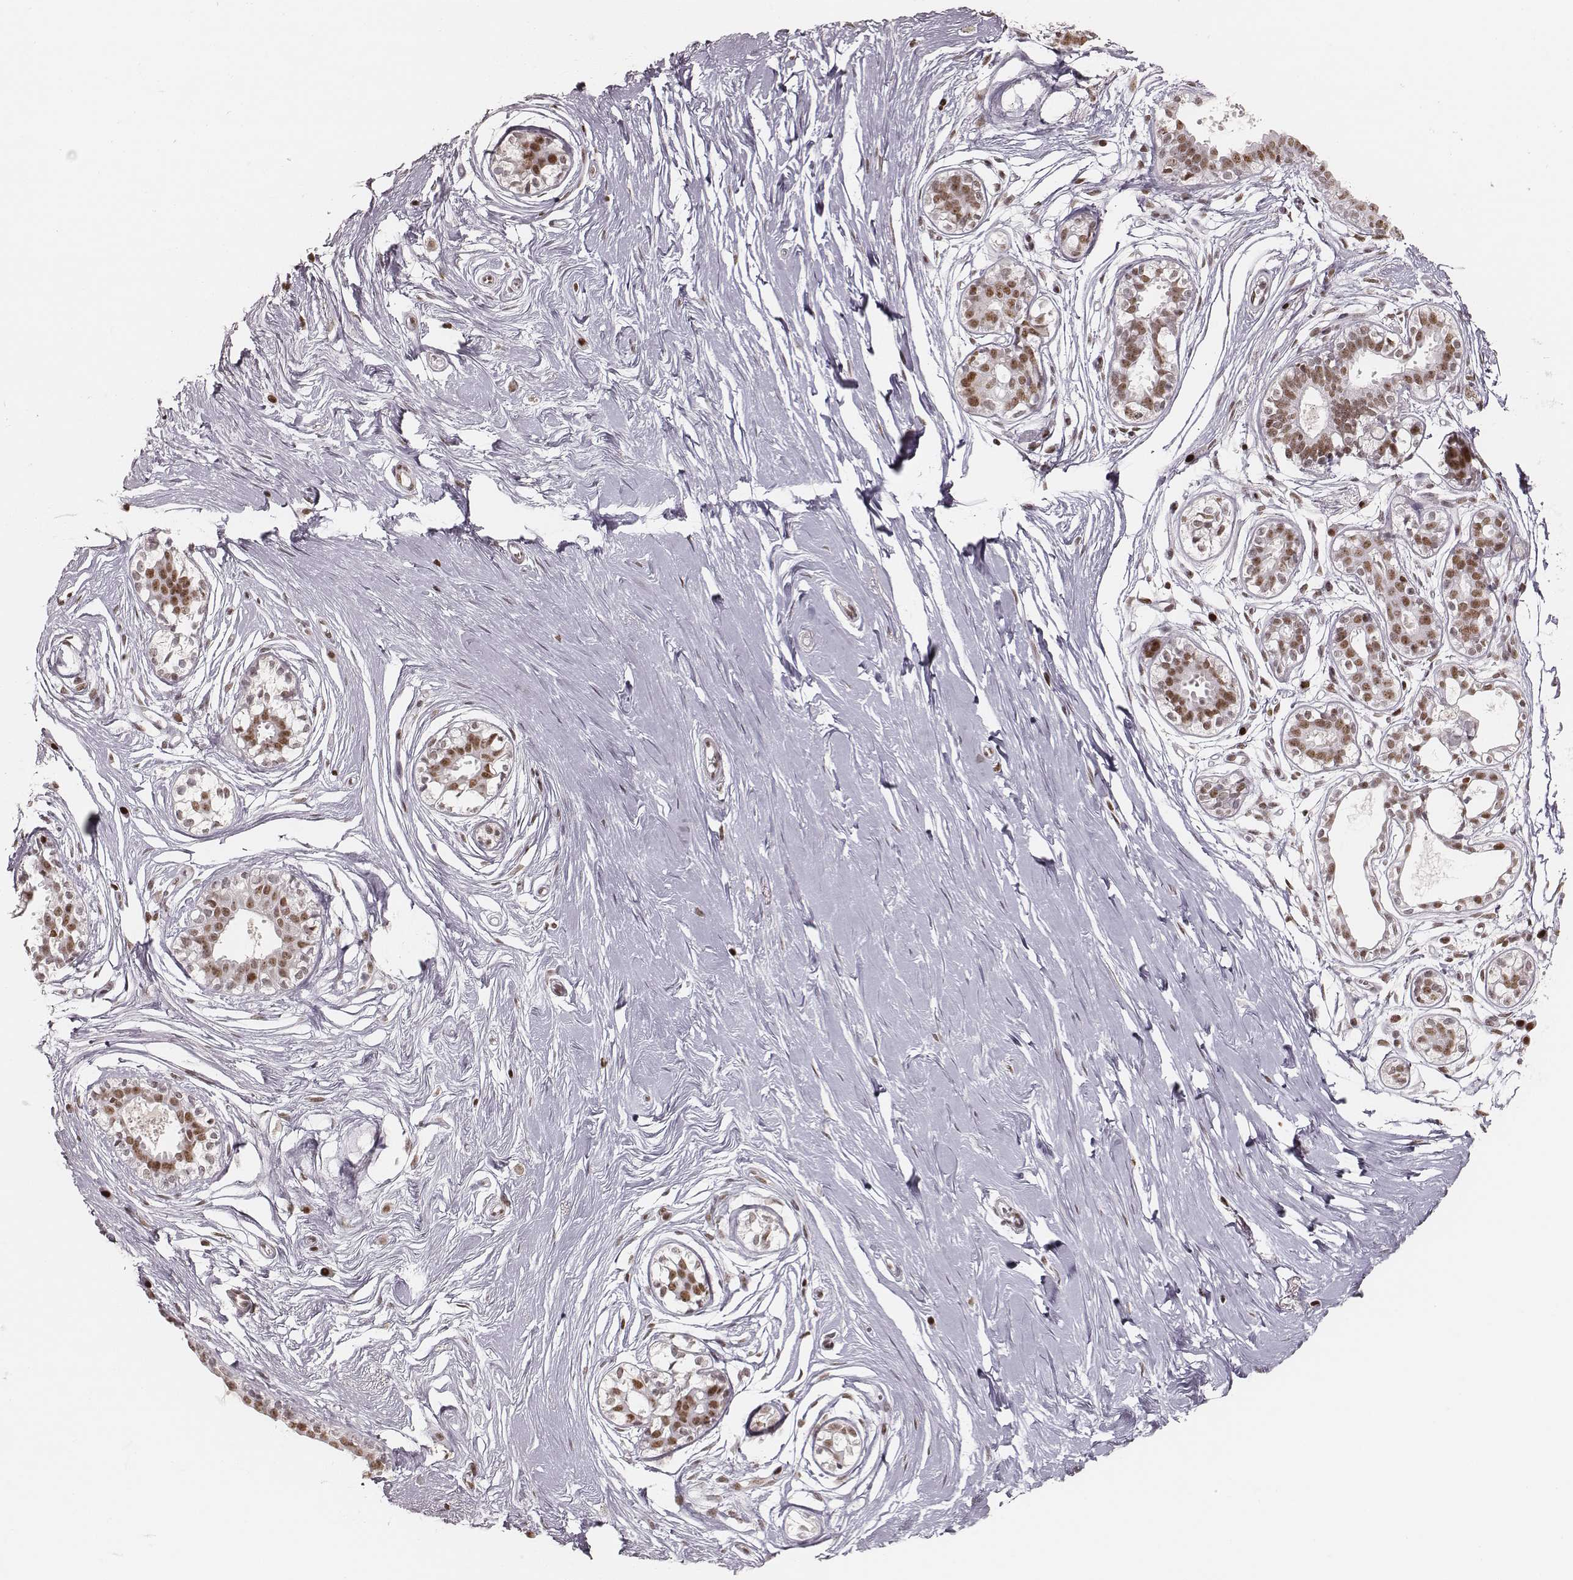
{"staining": {"intensity": "strong", "quantity": ">75%", "location": "nuclear"}, "tissue": "breast", "cell_type": "Adipocytes", "image_type": "normal", "snomed": [{"axis": "morphology", "description": "Normal tissue, NOS"}, {"axis": "topography", "description": "Breast"}], "caption": "Protein staining by immunohistochemistry (IHC) demonstrates strong nuclear expression in approximately >75% of adipocytes in normal breast.", "gene": "PARP1", "patient": {"sex": "female", "age": 49}}